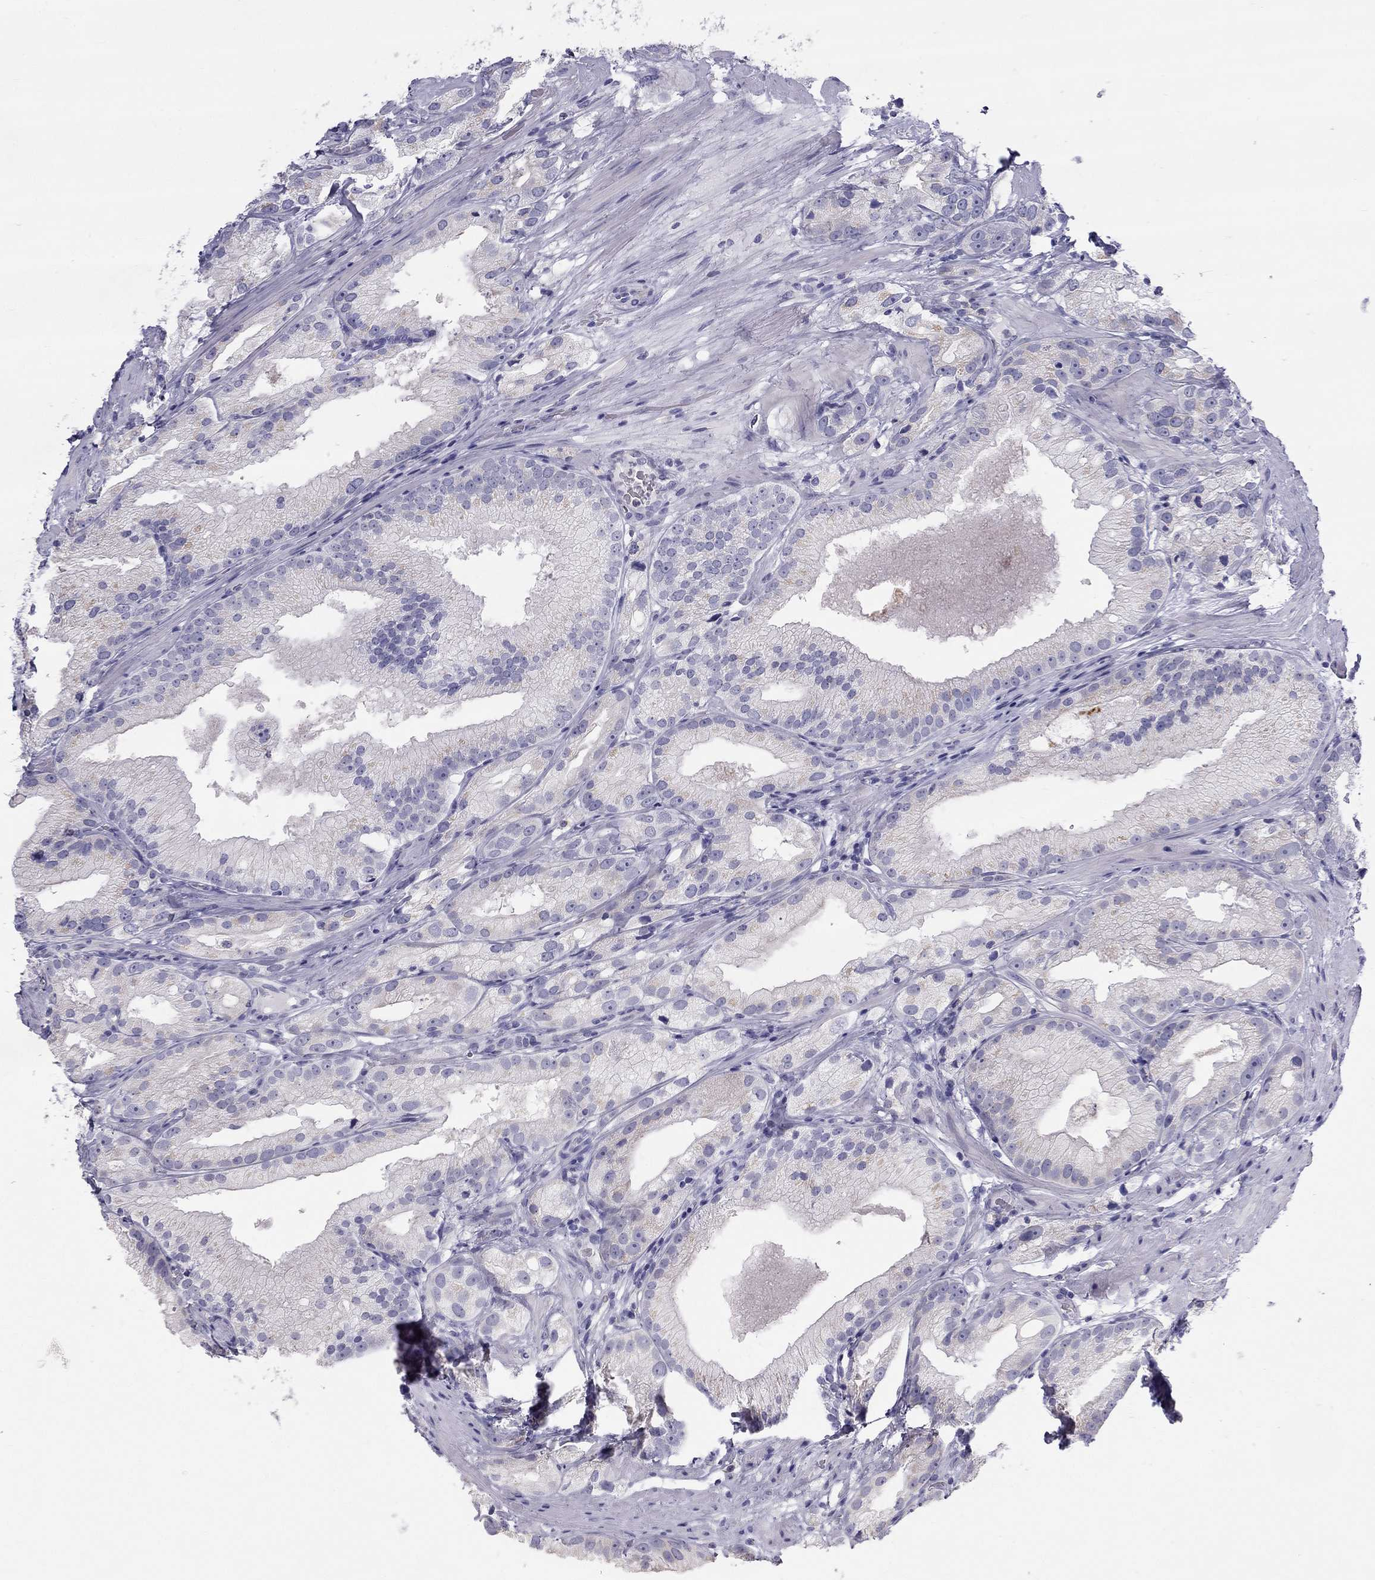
{"staining": {"intensity": "negative", "quantity": "none", "location": "none"}, "tissue": "prostate cancer", "cell_type": "Tumor cells", "image_type": "cancer", "snomed": [{"axis": "morphology", "description": "Adenocarcinoma, High grade"}, {"axis": "topography", "description": "Prostate and seminal vesicle, NOS"}], "caption": "Micrograph shows no significant protein staining in tumor cells of prostate adenocarcinoma (high-grade). (Immunohistochemistry (ihc), brightfield microscopy, high magnification).", "gene": "TDRD6", "patient": {"sex": "male", "age": 62}}